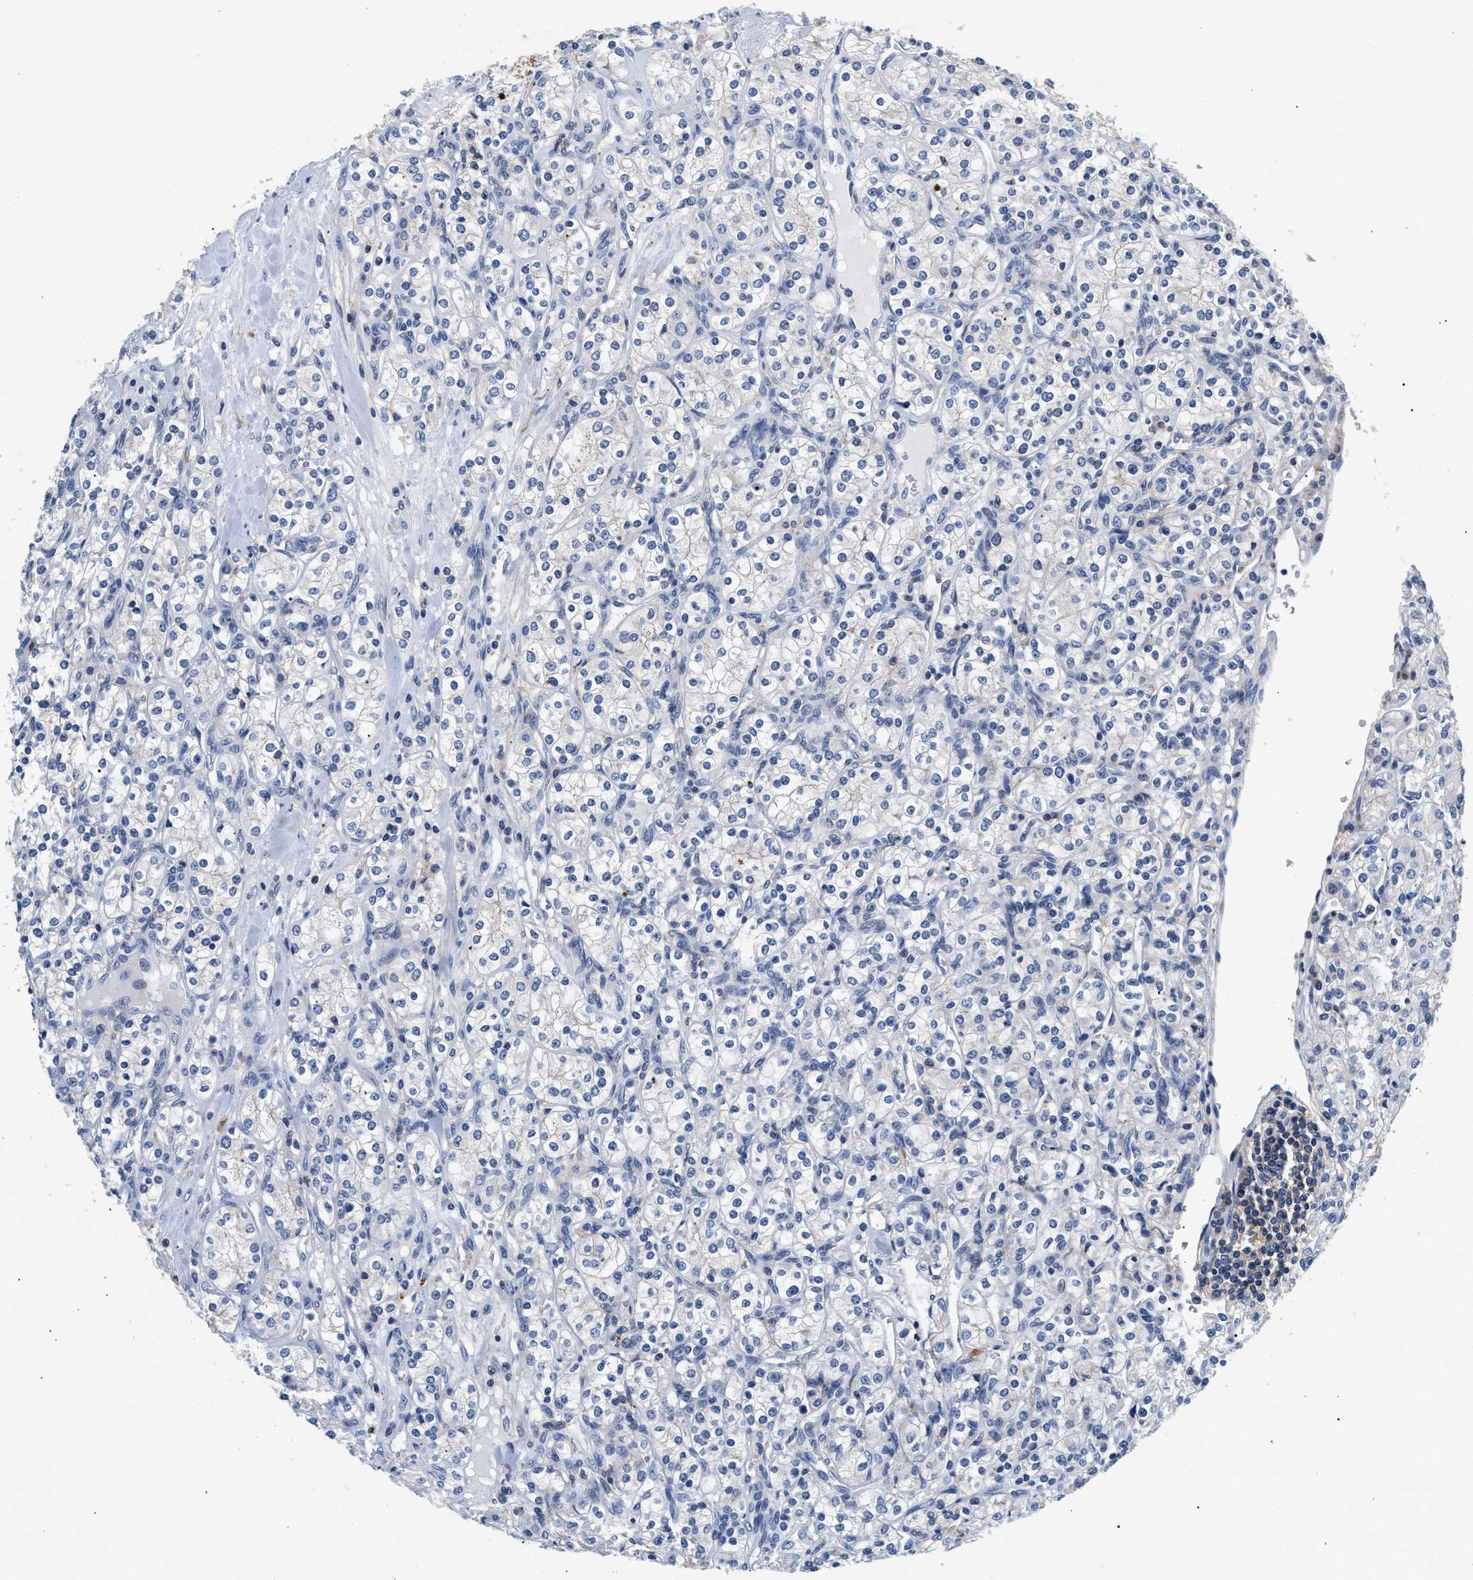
{"staining": {"intensity": "negative", "quantity": "none", "location": "none"}, "tissue": "renal cancer", "cell_type": "Tumor cells", "image_type": "cancer", "snomed": [{"axis": "morphology", "description": "Adenocarcinoma, NOS"}, {"axis": "topography", "description": "Kidney"}], "caption": "High magnification brightfield microscopy of renal cancer (adenocarcinoma) stained with DAB (3,3'-diaminobenzidine) (brown) and counterstained with hematoxylin (blue): tumor cells show no significant expression. Nuclei are stained in blue.", "gene": "GNAI3", "patient": {"sex": "male", "age": 77}}